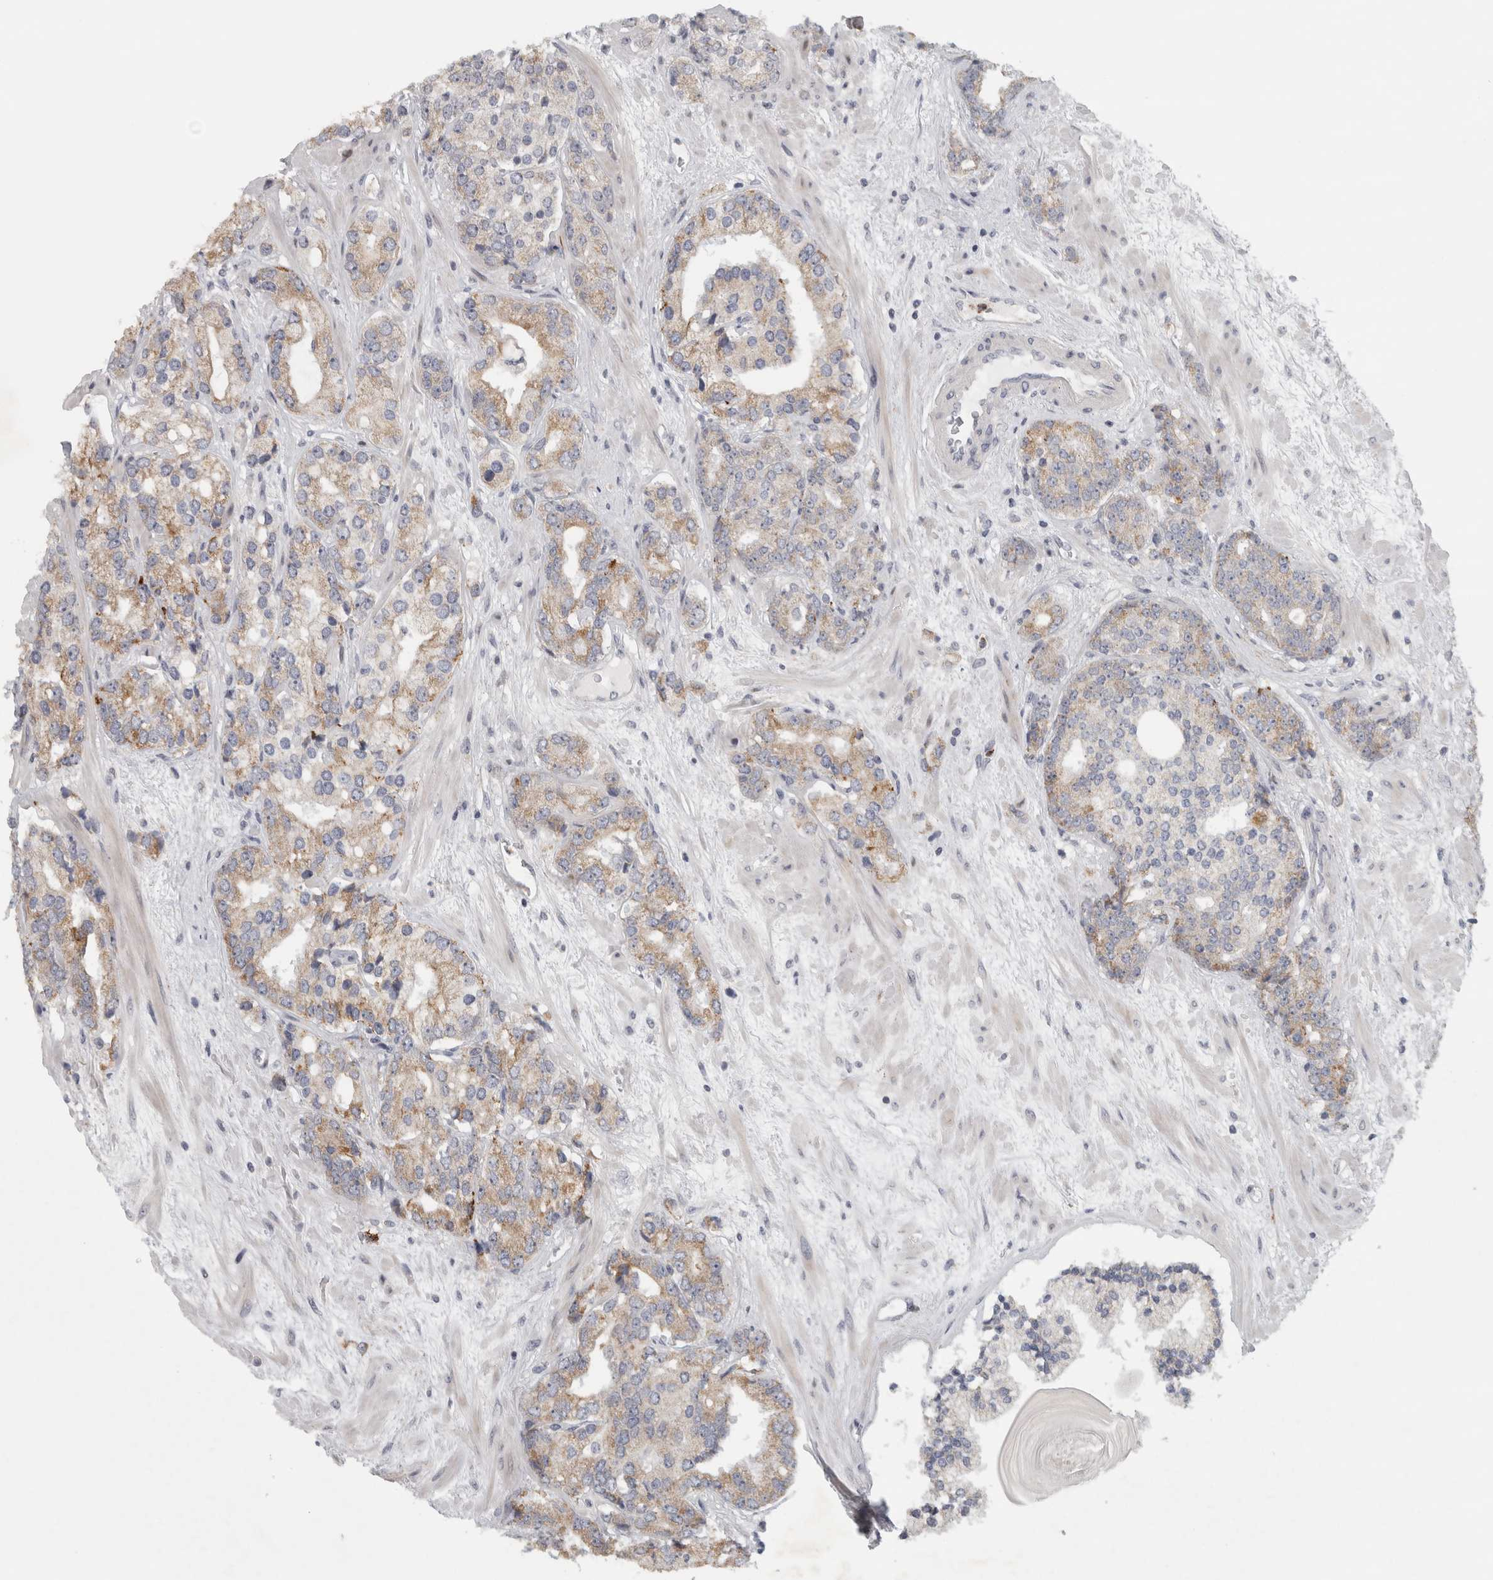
{"staining": {"intensity": "weak", "quantity": "25%-75%", "location": "cytoplasmic/membranous"}, "tissue": "prostate cancer", "cell_type": "Tumor cells", "image_type": "cancer", "snomed": [{"axis": "morphology", "description": "Adenocarcinoma, High grade"}, {"axis": "topography", "description": "Prostate"}], "caption": "Immunohistochemistry (DAB (3,3'-diaminobenzidine)) staining of human prostate cancer (adenocarcinoma (high-grade)) exhibits weak cytoplasmic/membranous protein expression in approximately 25%-75% of tumor cells.", "gene": "PTPRN2", "patient": {"sex": "male", "age": 71}}